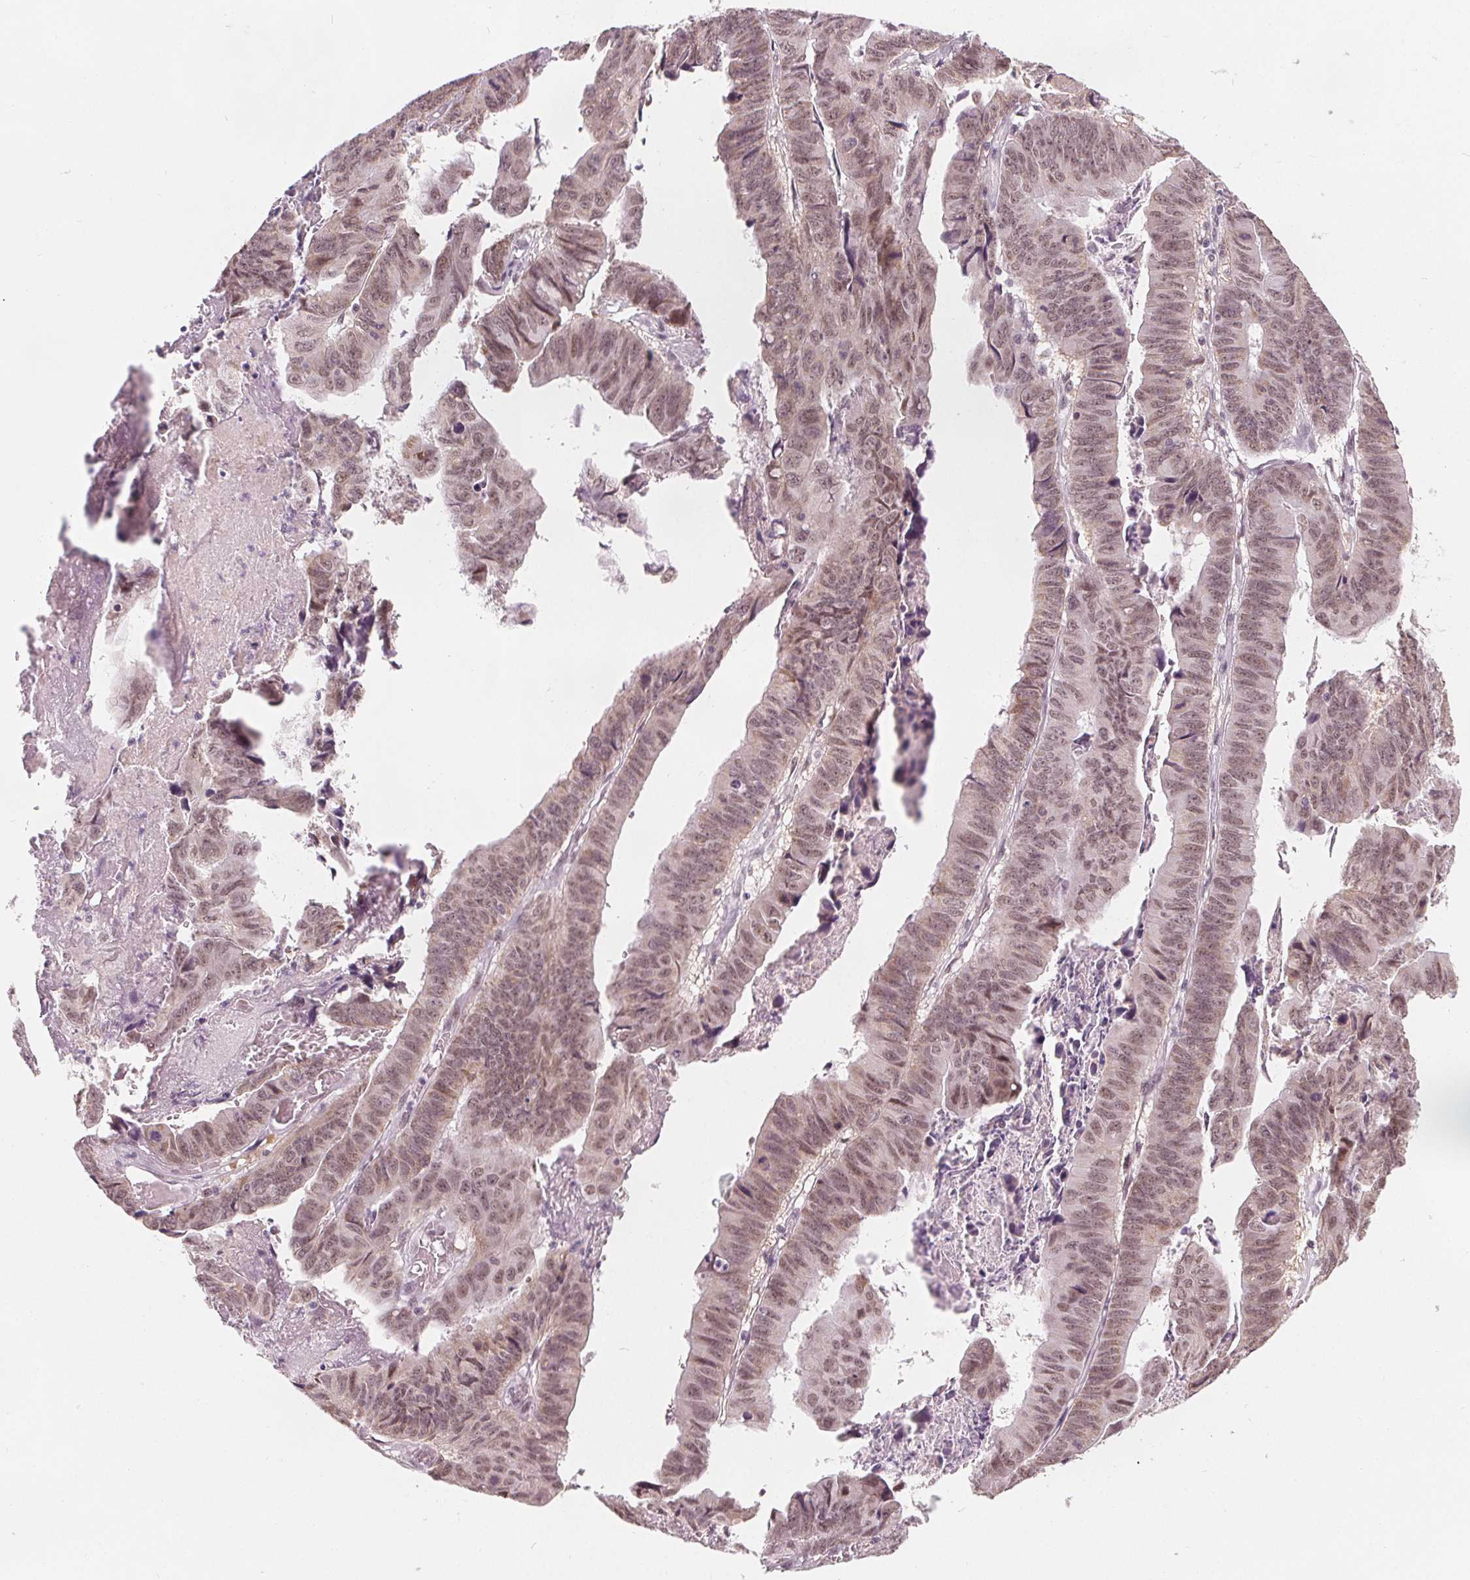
{"staining": {"intensity": "weak", "quantity": "25%-75%", "location": "nuclear"}, "tissue": "stomach cancer", "cell_type": "Tumor cells", "image_type": "cancer", "snomed": [{"axis": "morphology", "description": "Adenocarcinoma, NOS"}, {"axis": "topography", "description": "Stomach, lower"}], "caption": "Immunohistochemistry (IHC) photomicrograph of human stomach cancer (adenocarcinoma) stained for a protein (brown), which displays low levels of weak nuclear expression in approximately 25%-75% of tumor cells.", "gene": "DPM2", "patient": {"sex": "male", "age": 77}}